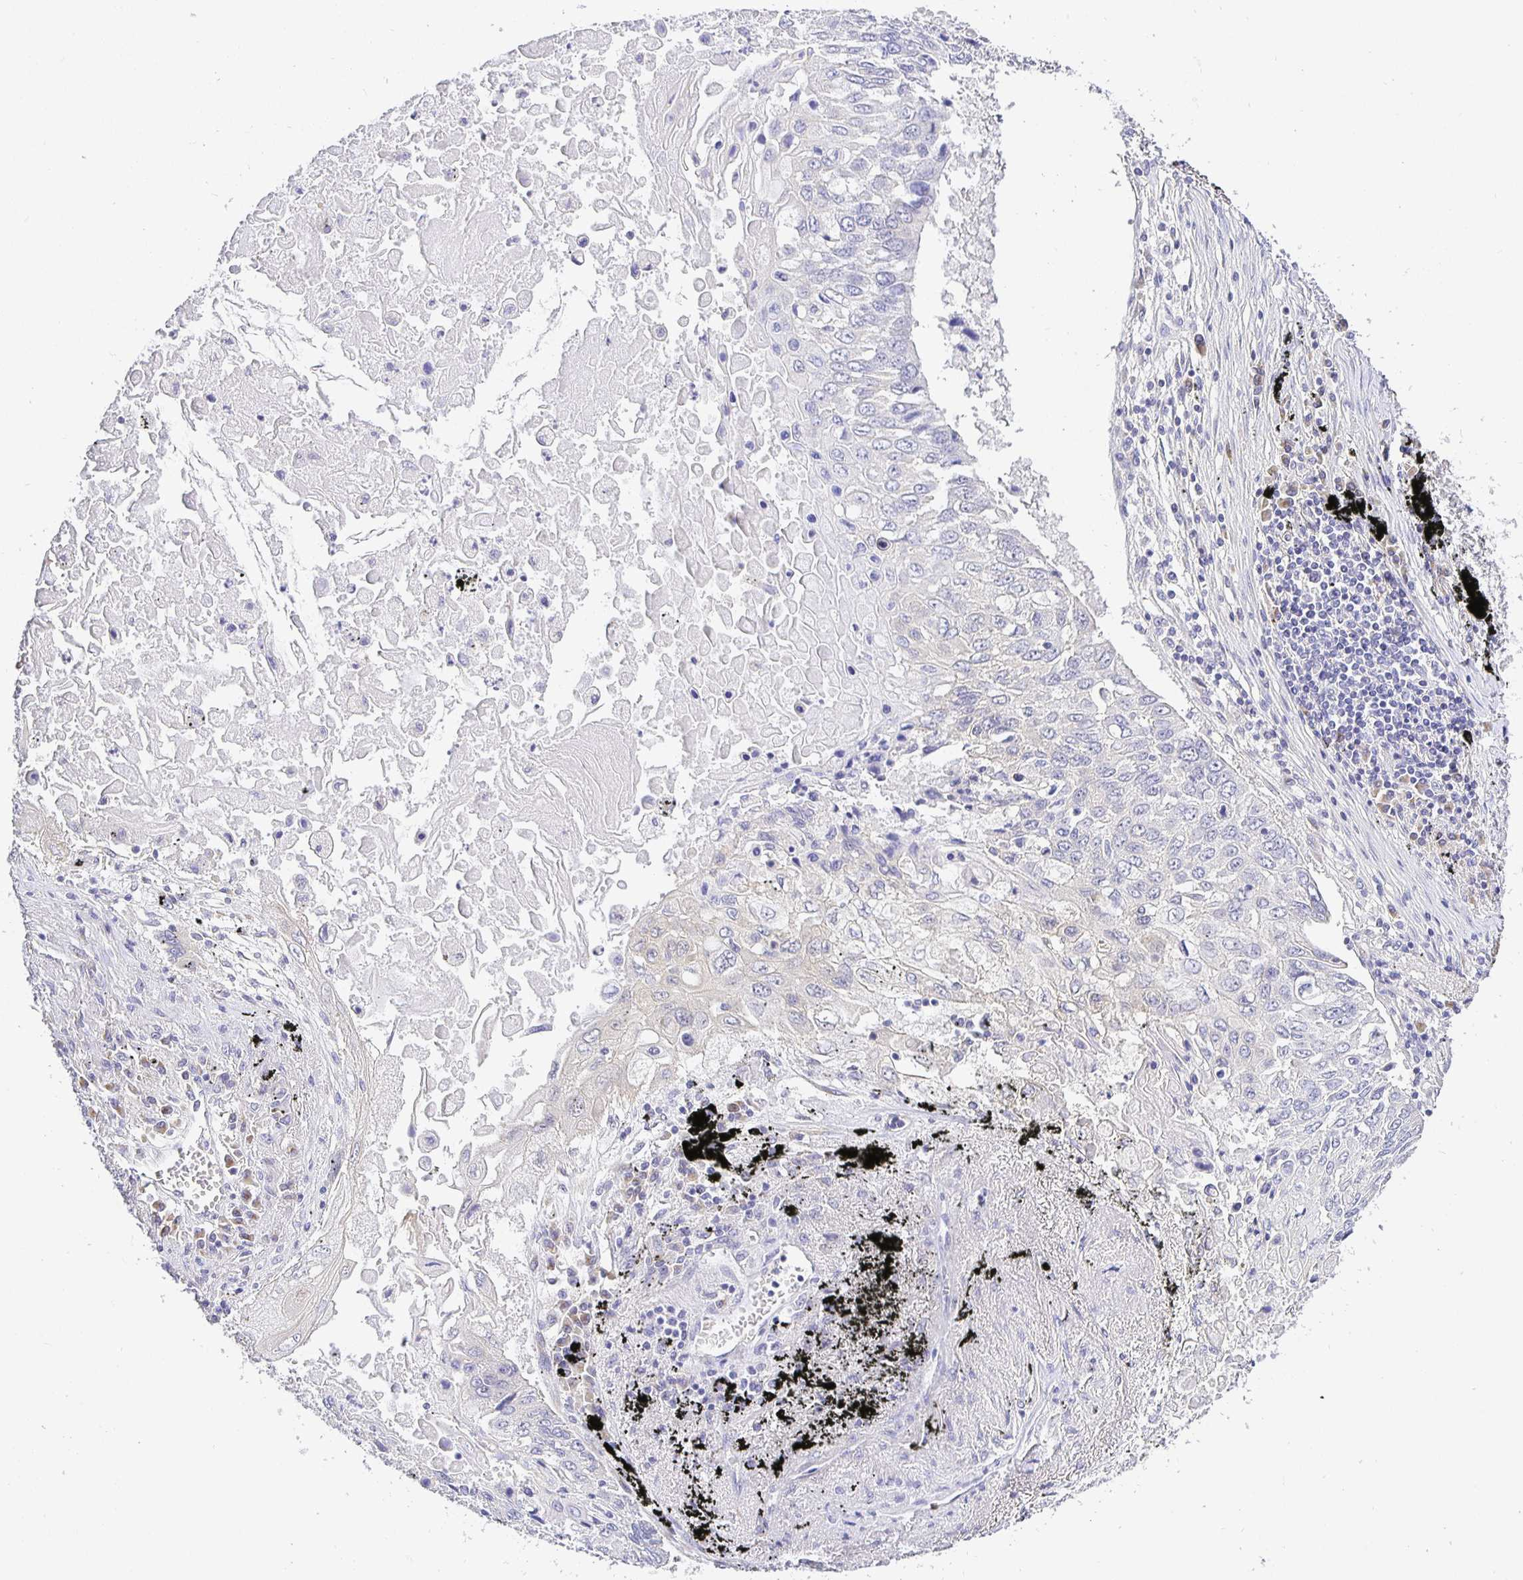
{"staining": {"intensity": "negative", "quantity": "none", "location": "none"}, "tissue": "lung cancer", "cell_type": "Tumor cells", "image_type": "cancer", "snomed": [{"axis": "morphology", "description": "Squamous cell carcinoma, NOS"}, {"axis": "topography", "description": "Lung"}], "caption": "A photomicrograph of human lung cancer is negative for staining in tumor cells.", "gene": "OPALIN", "patient": {"sex": "male", "age": 75}}